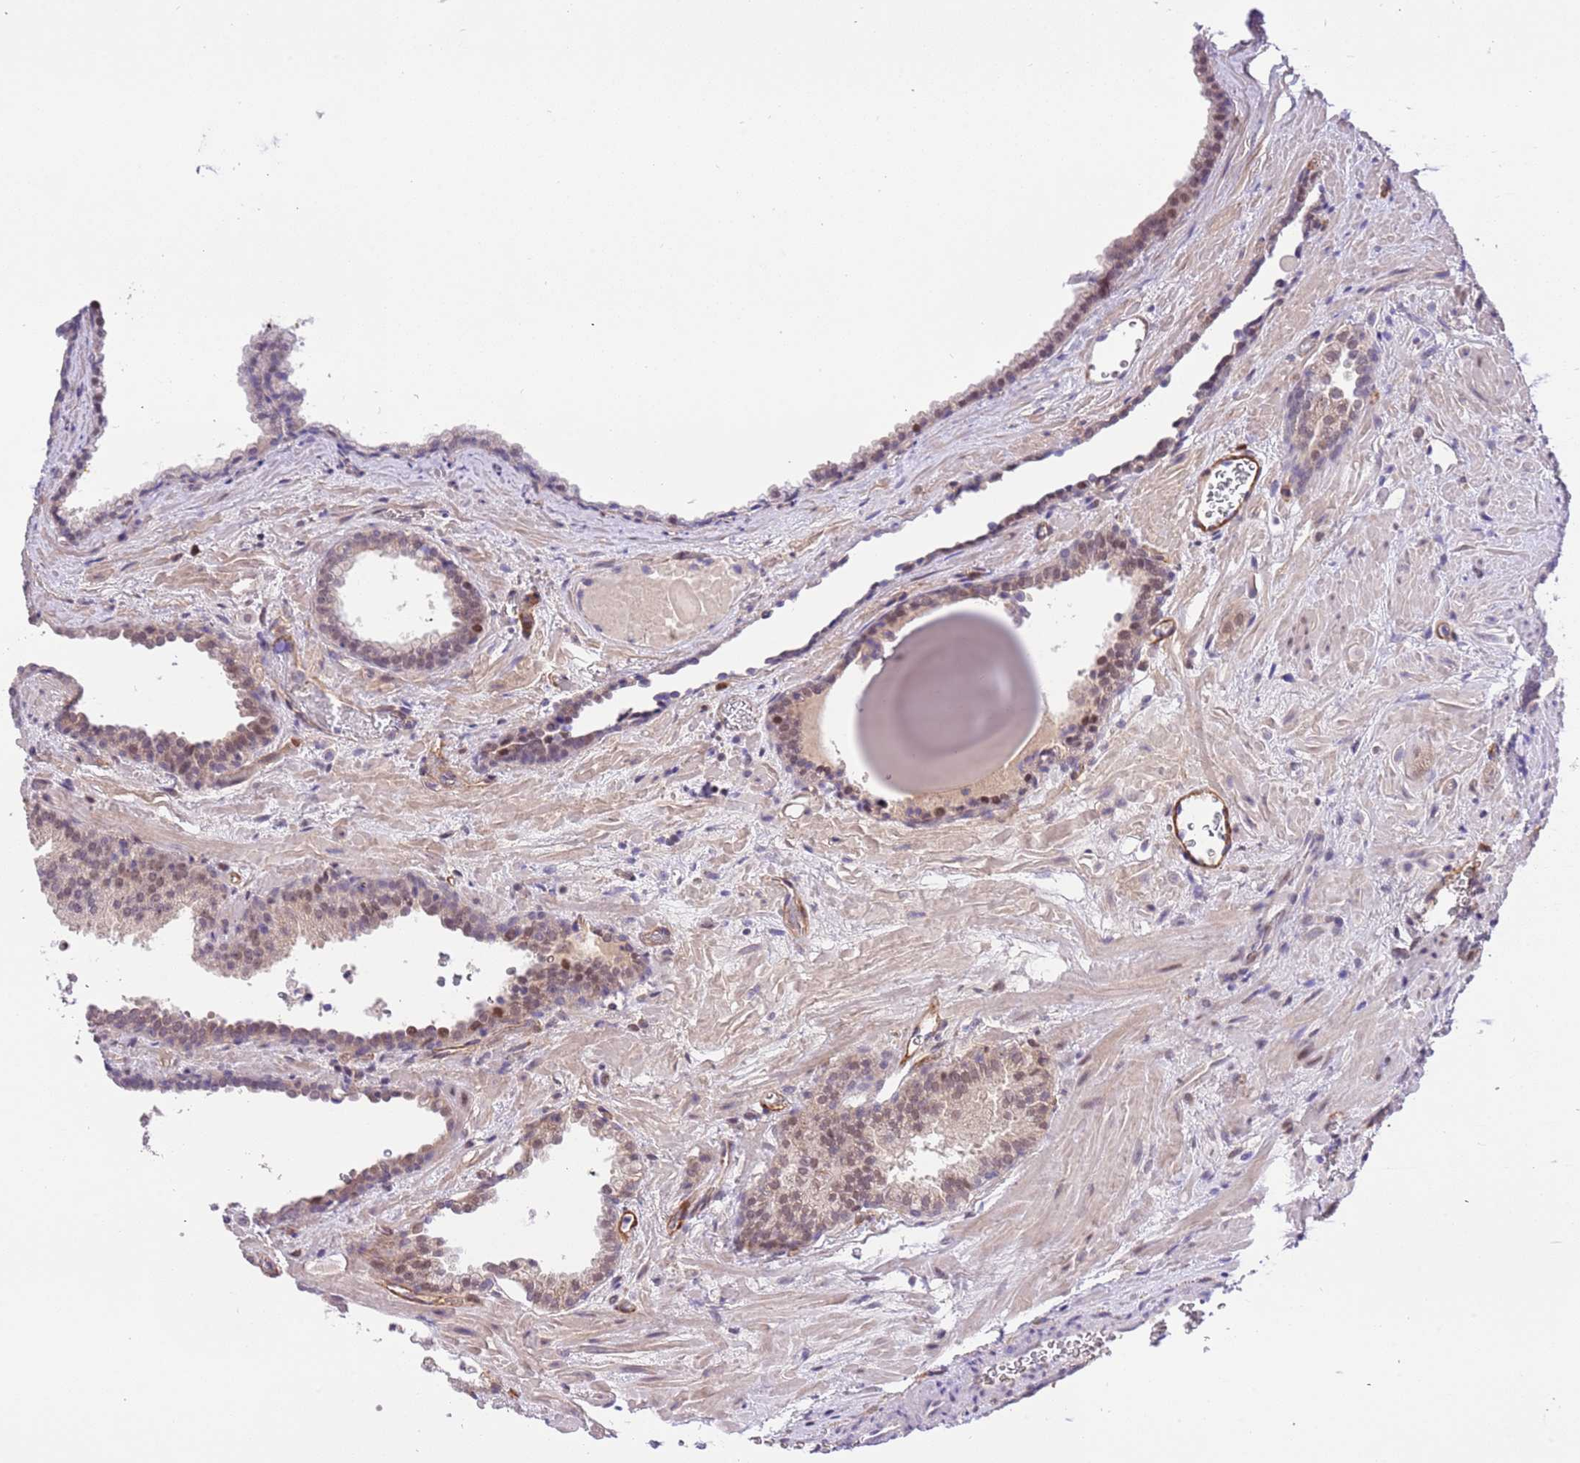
{"staining": {"intensity": "moderate", "quantity": ">75%", "location": "nuclear"}, "tissue": "prostate cancer", "cell_type": "Tumor cells", "image_type": "cancer", "snomed": [{"axis": "morphology", "description": "Adenocarcinoma, High grade"}, {"axis": "topography", "description": "Prostate"}], "caption": "This is a histology image of IHC staining of high-grade adenocarcinoma (prostate), which shows moderate positivity in the nuclear of tumor cells.", "gene": "MAGEF1", "patient": {"sex": "male", "age": 66}}